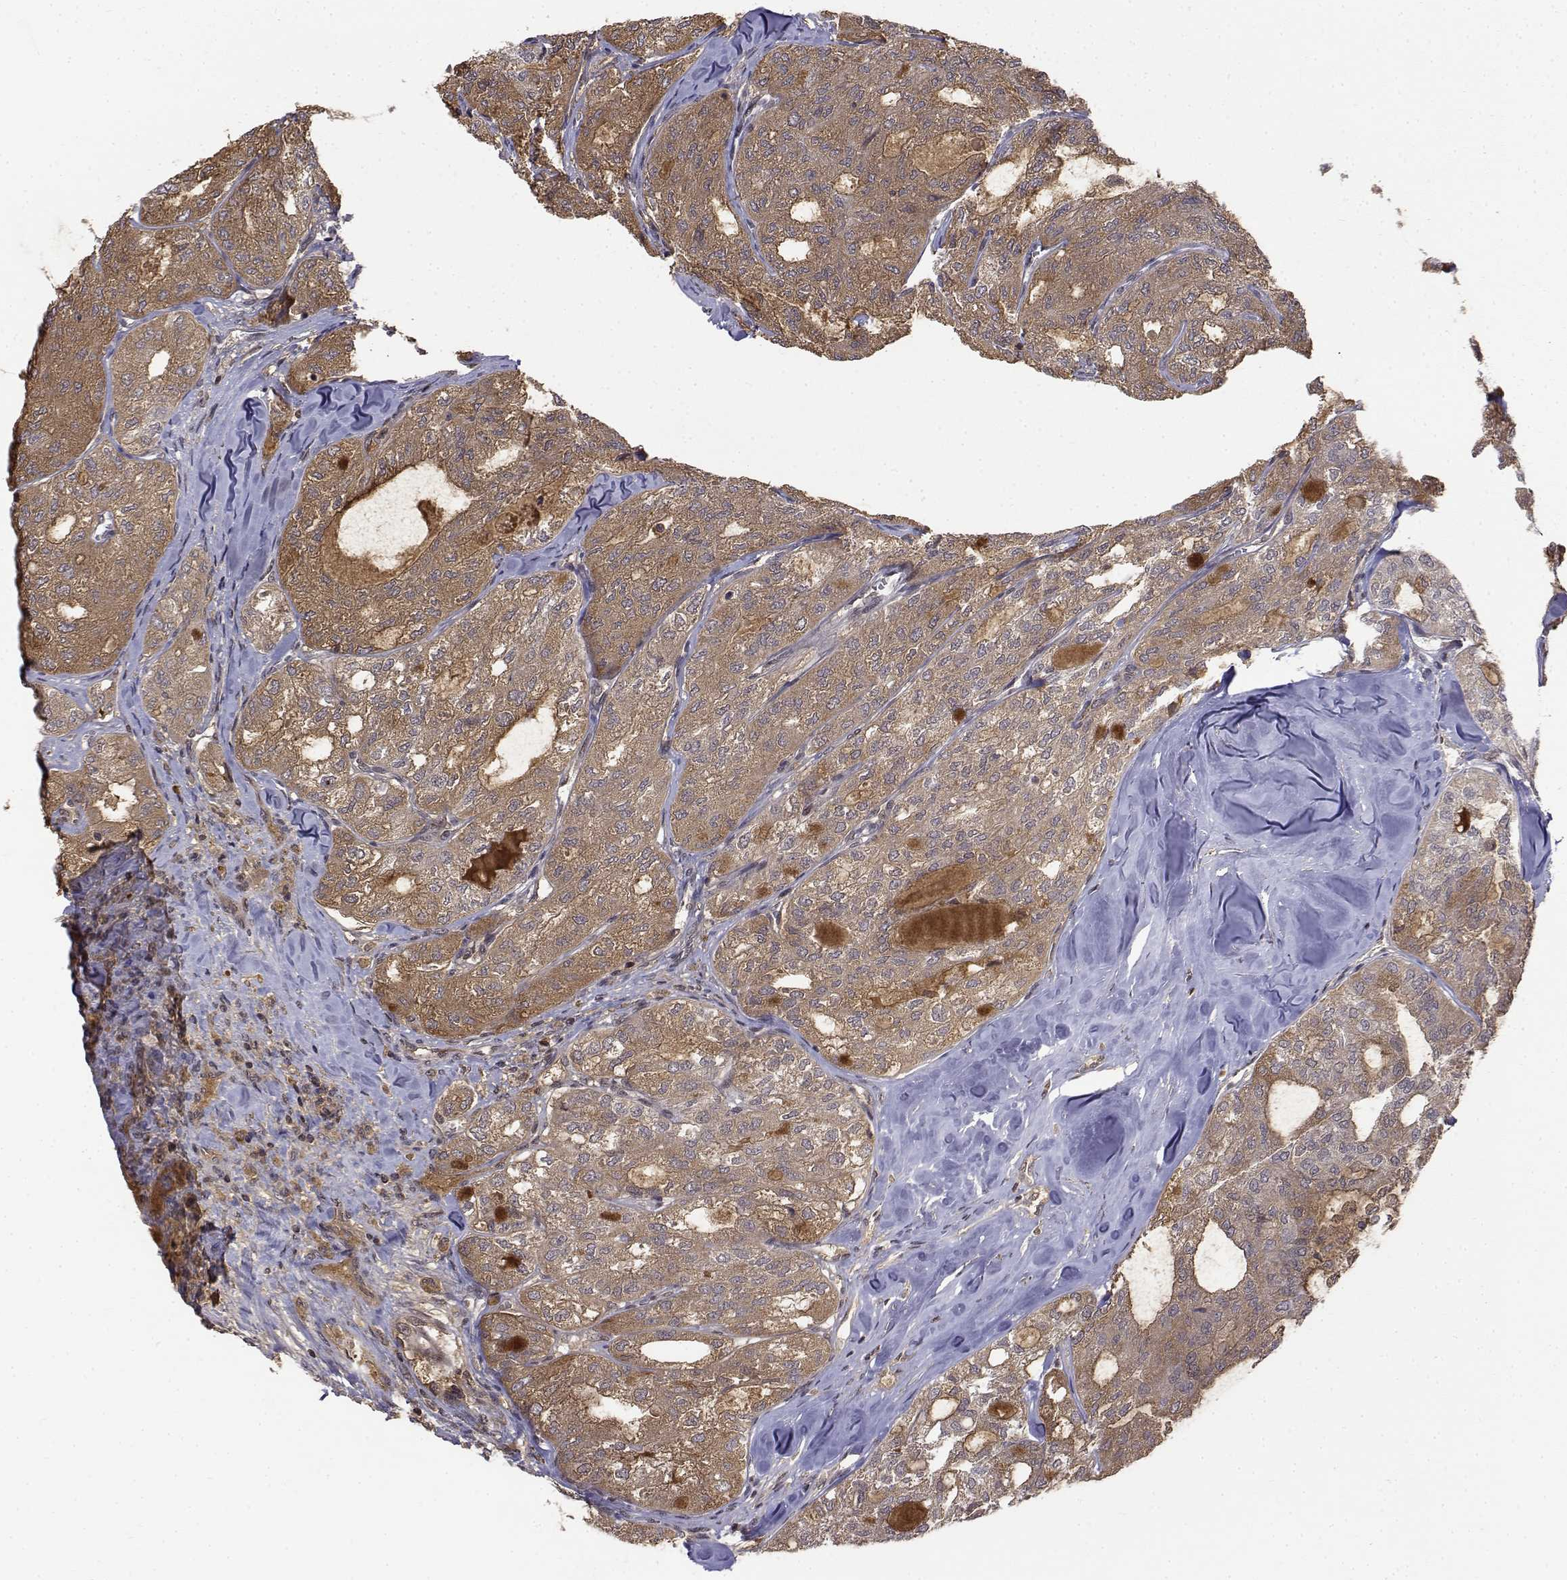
{"staining": {"intensity": "weak", "quantity": ">75%", "location": "cytoplasmic/membranous"}, "tissue": "thyroid cancer", "cell_type": "Tumor cells", "image_type": "cancer", "snomed": [{"axis": "morphology", "description": "Follicular adenoma carcinoma, NOS"}, {"axis": "topography", "description": "Thyroid gland"}], "caption": "Follicular adenoma carcinoma (thyroid) stained with DAB (3,3'-diaminobenzidine) immunohistochemistry (IHC) reveals low levels of weak cytoplasmic/membranous expression in about >75% of tumor cells.", "gene": "ITGA7", "patient": {"sex": "male", "age": 75}}